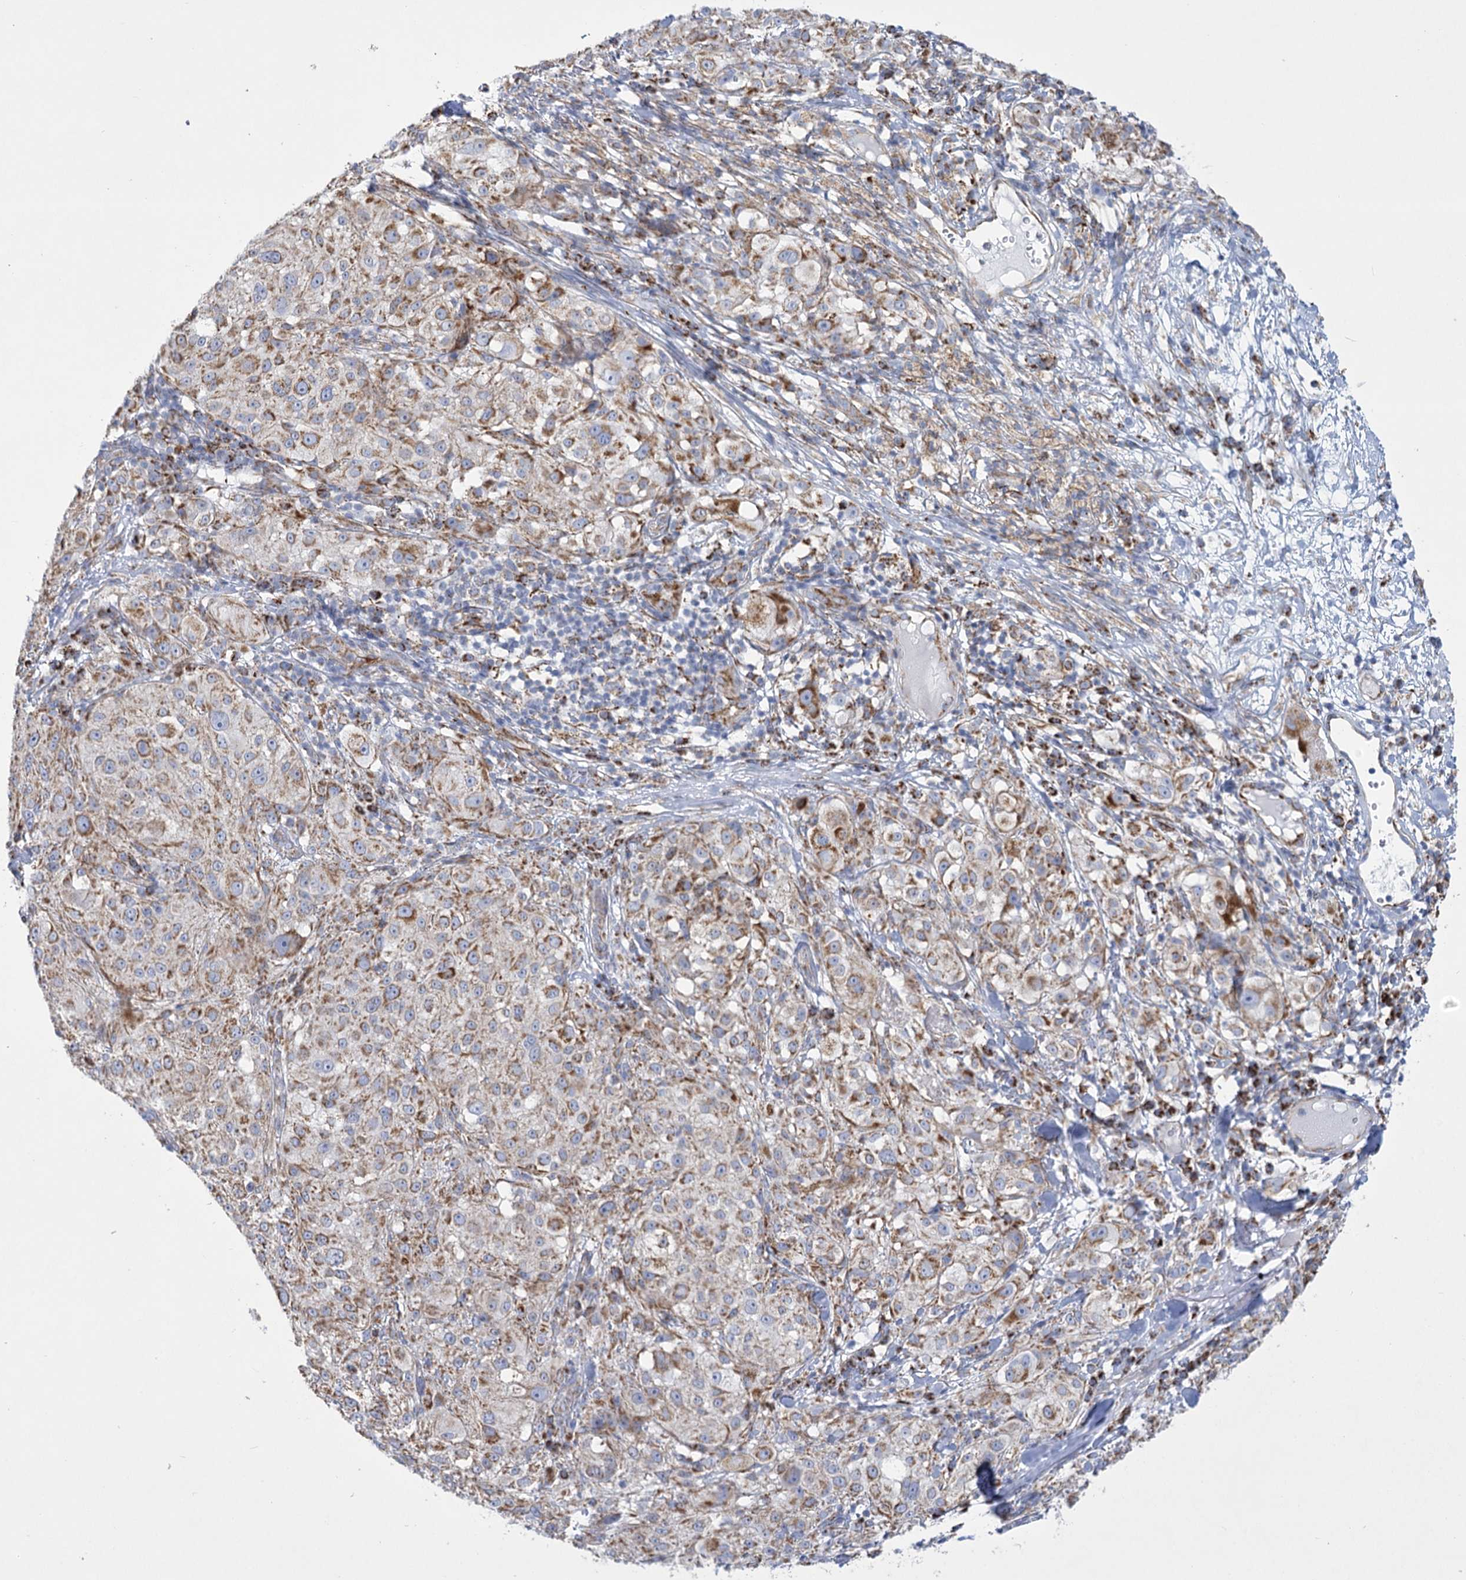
{"staining": {"intensity": "moderate", "quantity": "25%-75%", "location": "cytoplasmic/membranous"}, "tissue": "melanoma", "cell_type": "Tumor cells", "image_type": "cancer", "snomed": [{"axis": "morphology", "description": "Necrosis, NOS"}, {"axis": "morphology", "description": "Malignant melanoma, NOS"}, {"axis": "topography", "description": "Skin"}], "caption": "Approximately 25%-75% of tumor cells in human malignant melanoma display moderate cytoplasmic/membranous protein positivity as visualized by brown immunohistochemical staining.", "gene": "DHTKD1", "patient": {"sex": "female", "age": 87}}